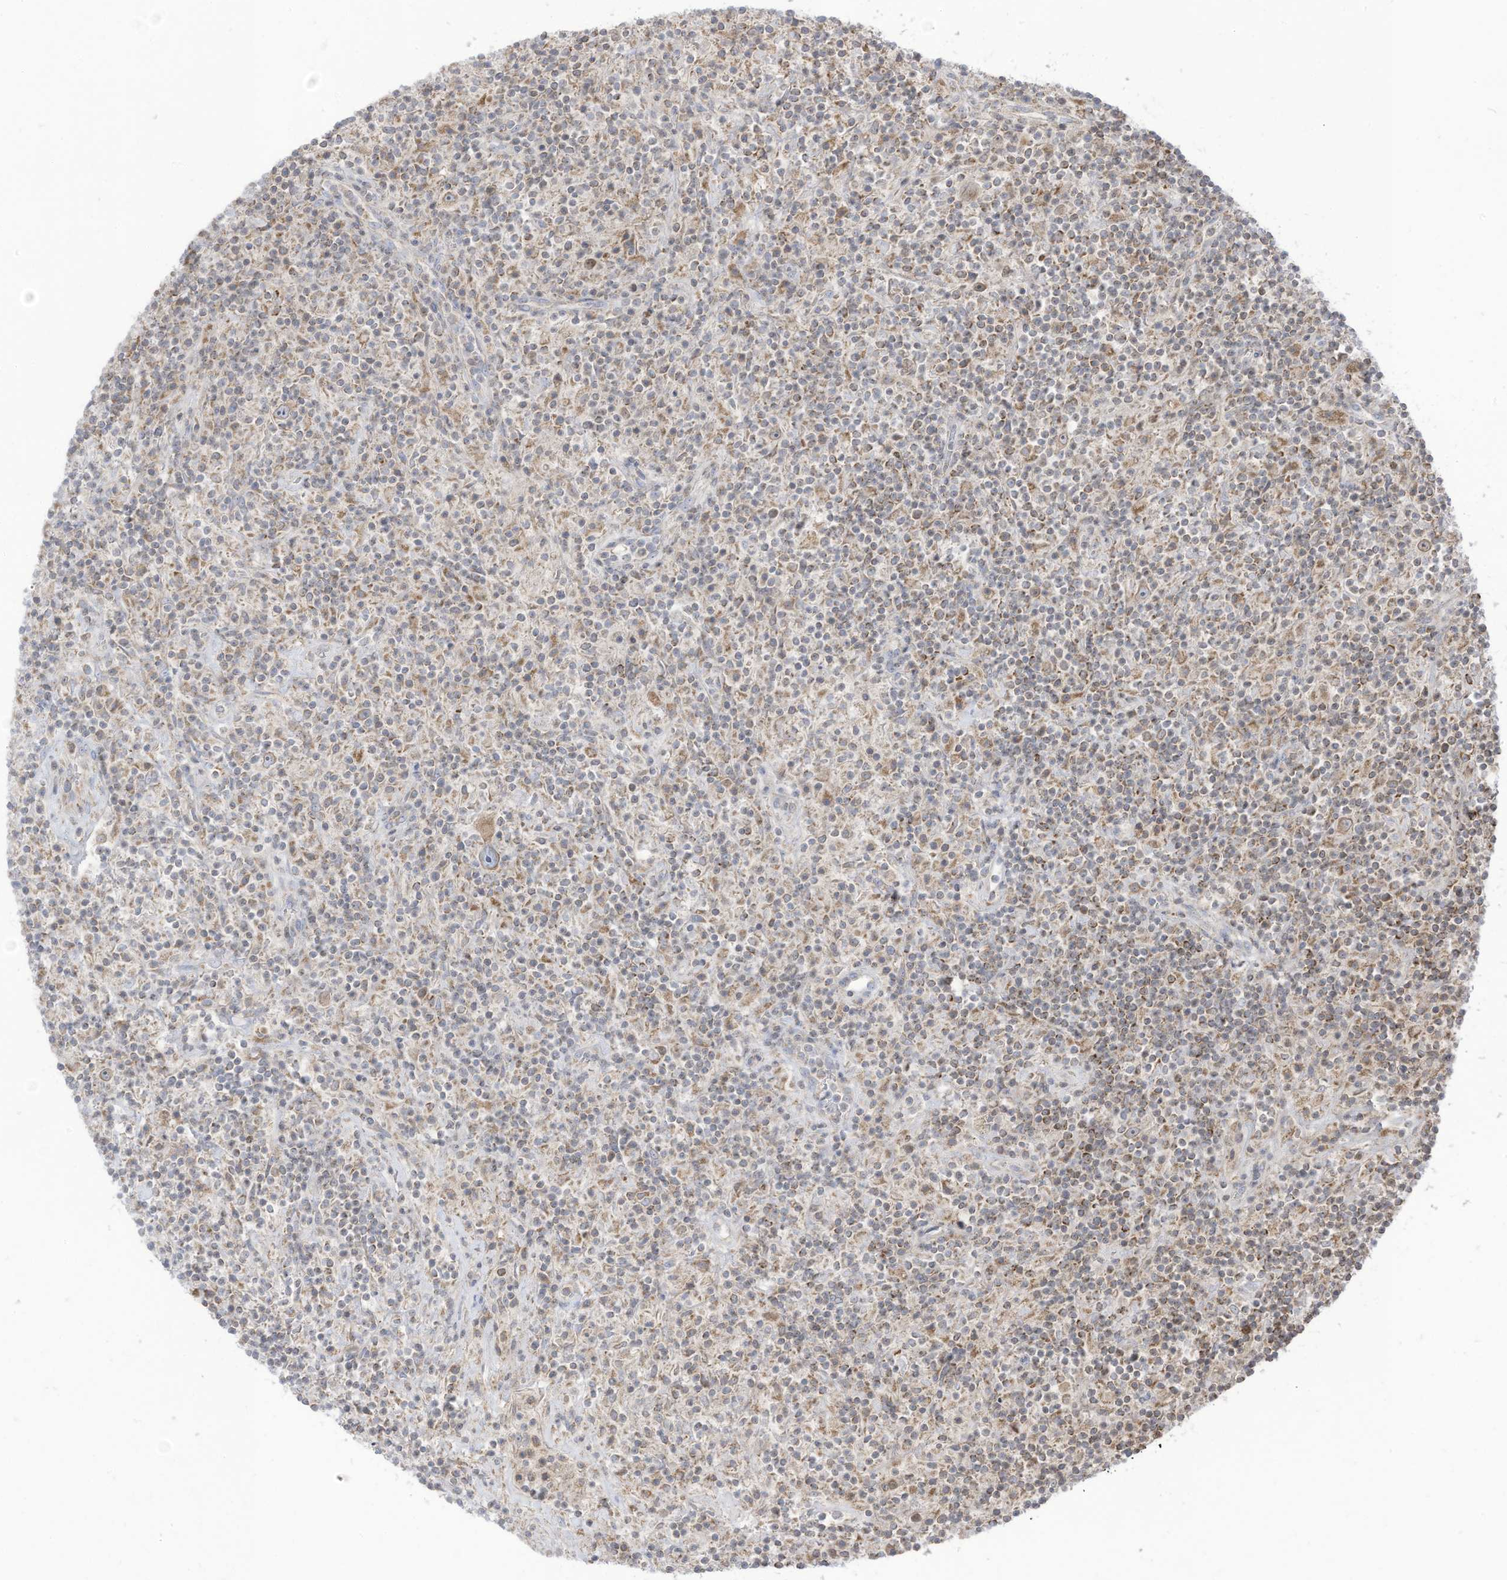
{"staining": {"intensity": "moderate", "quantity": ">75%", "location": "cytoplasmic/membranous"}, "tissue": "lymphoma", "cell_type": "Tumor cells", "image_type": "cancer", "snomed": [{"axis": "morphology", "description": "Hodgkin's disease, NOS"}, {"axis": "topography", "description": "Lymph node"}], "caption": "The immunohistochemical stain labels moderate cytoplasmic/membranous staining in tumor cells of Hodgkin's disease tissue.", "gene": "CGAS", "patient": {"sex": "male", "age": 70}}